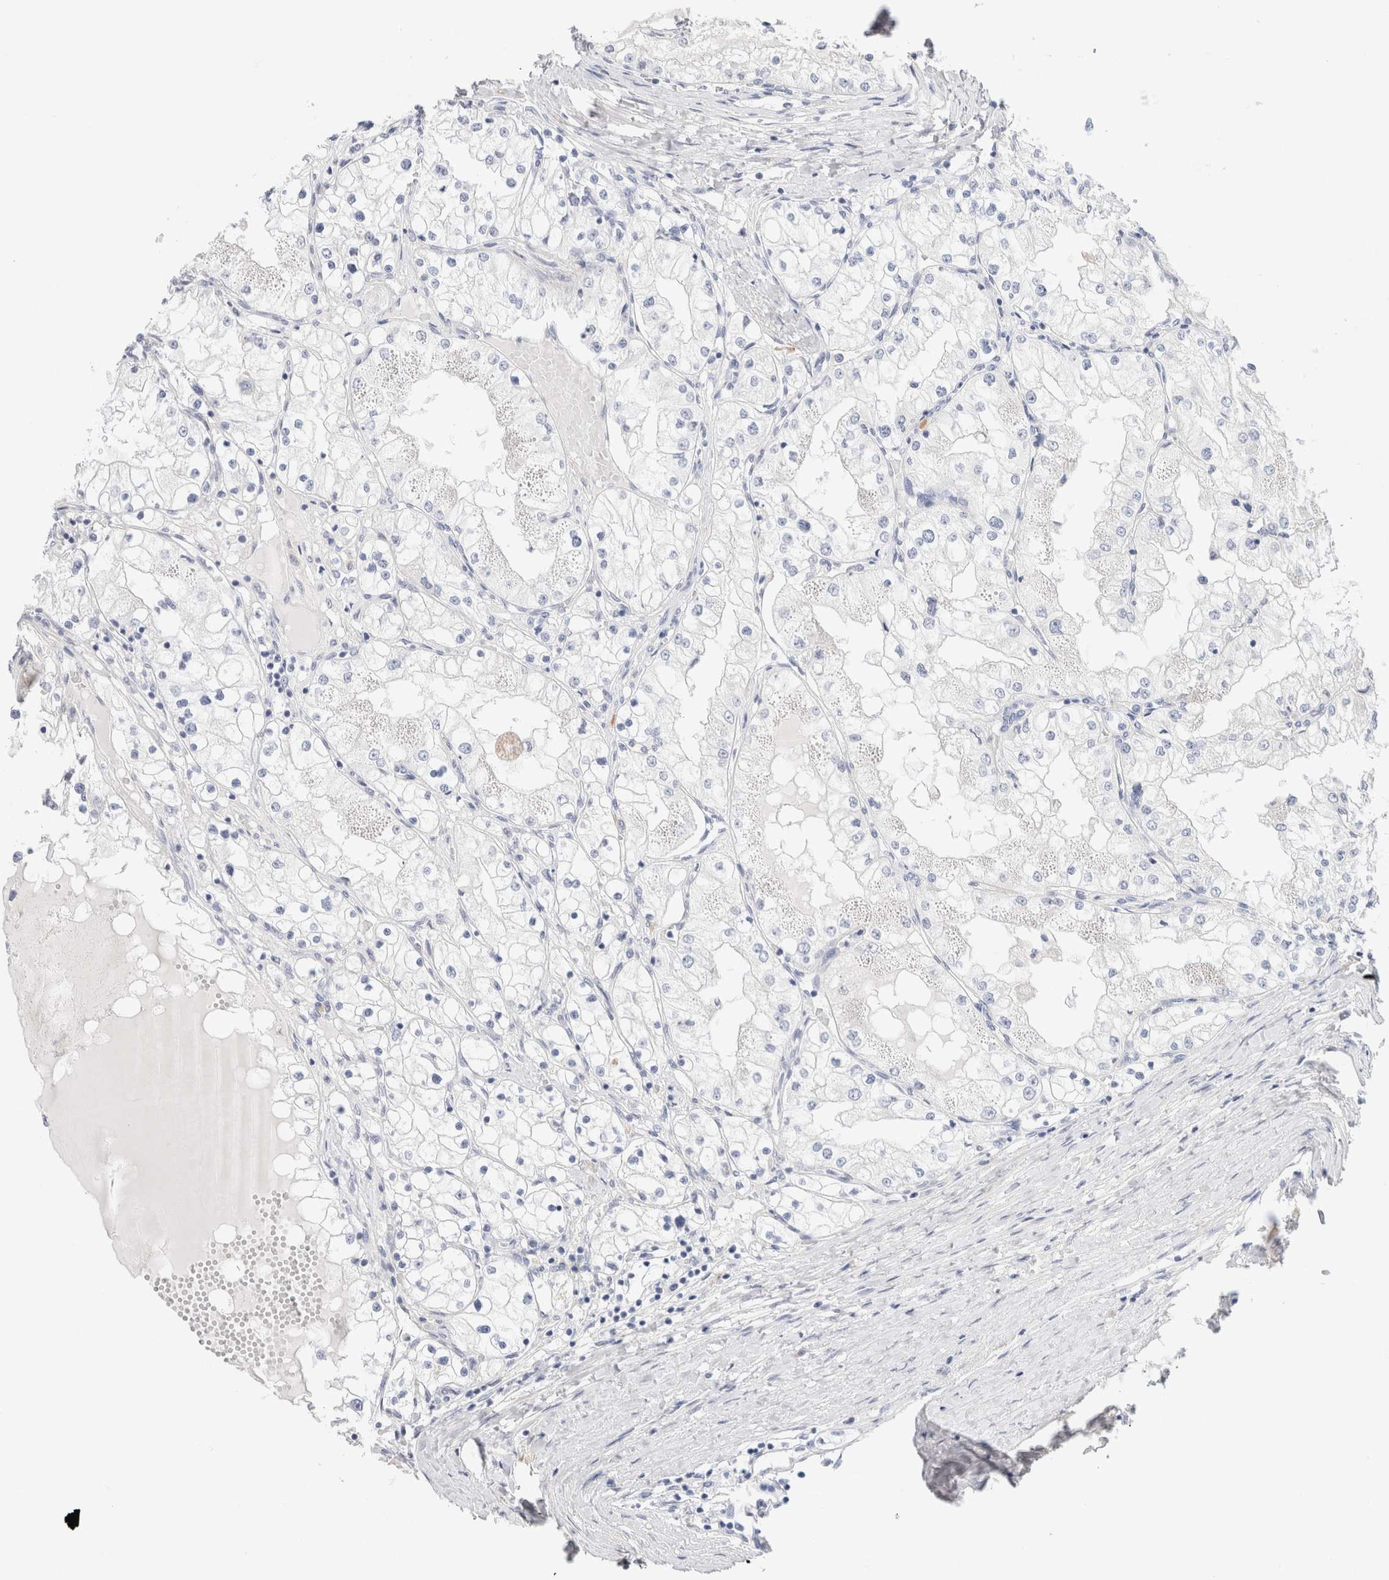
{"staining": {"intensity": "negative", "quantity": "none", "location": "none"}, "tissue": "renal cancer", "cell_type": "Tumor cells", "image_type": "cancer", "snomed": [{"axis": "morphology", "description": "Adenocarcinoma, NOS"}, {"axis": "topography", "description": "Kidney"}], "caption": "Immunohistochemistry image of neoplastic tissue: human renal adenocarcinoma stained with DAB (3,3'-diaminobenzidine) shows no significant protein expression in tumor cells.", "gene": "GADD45G", "patient": {"sex": "male", "age": 68}}